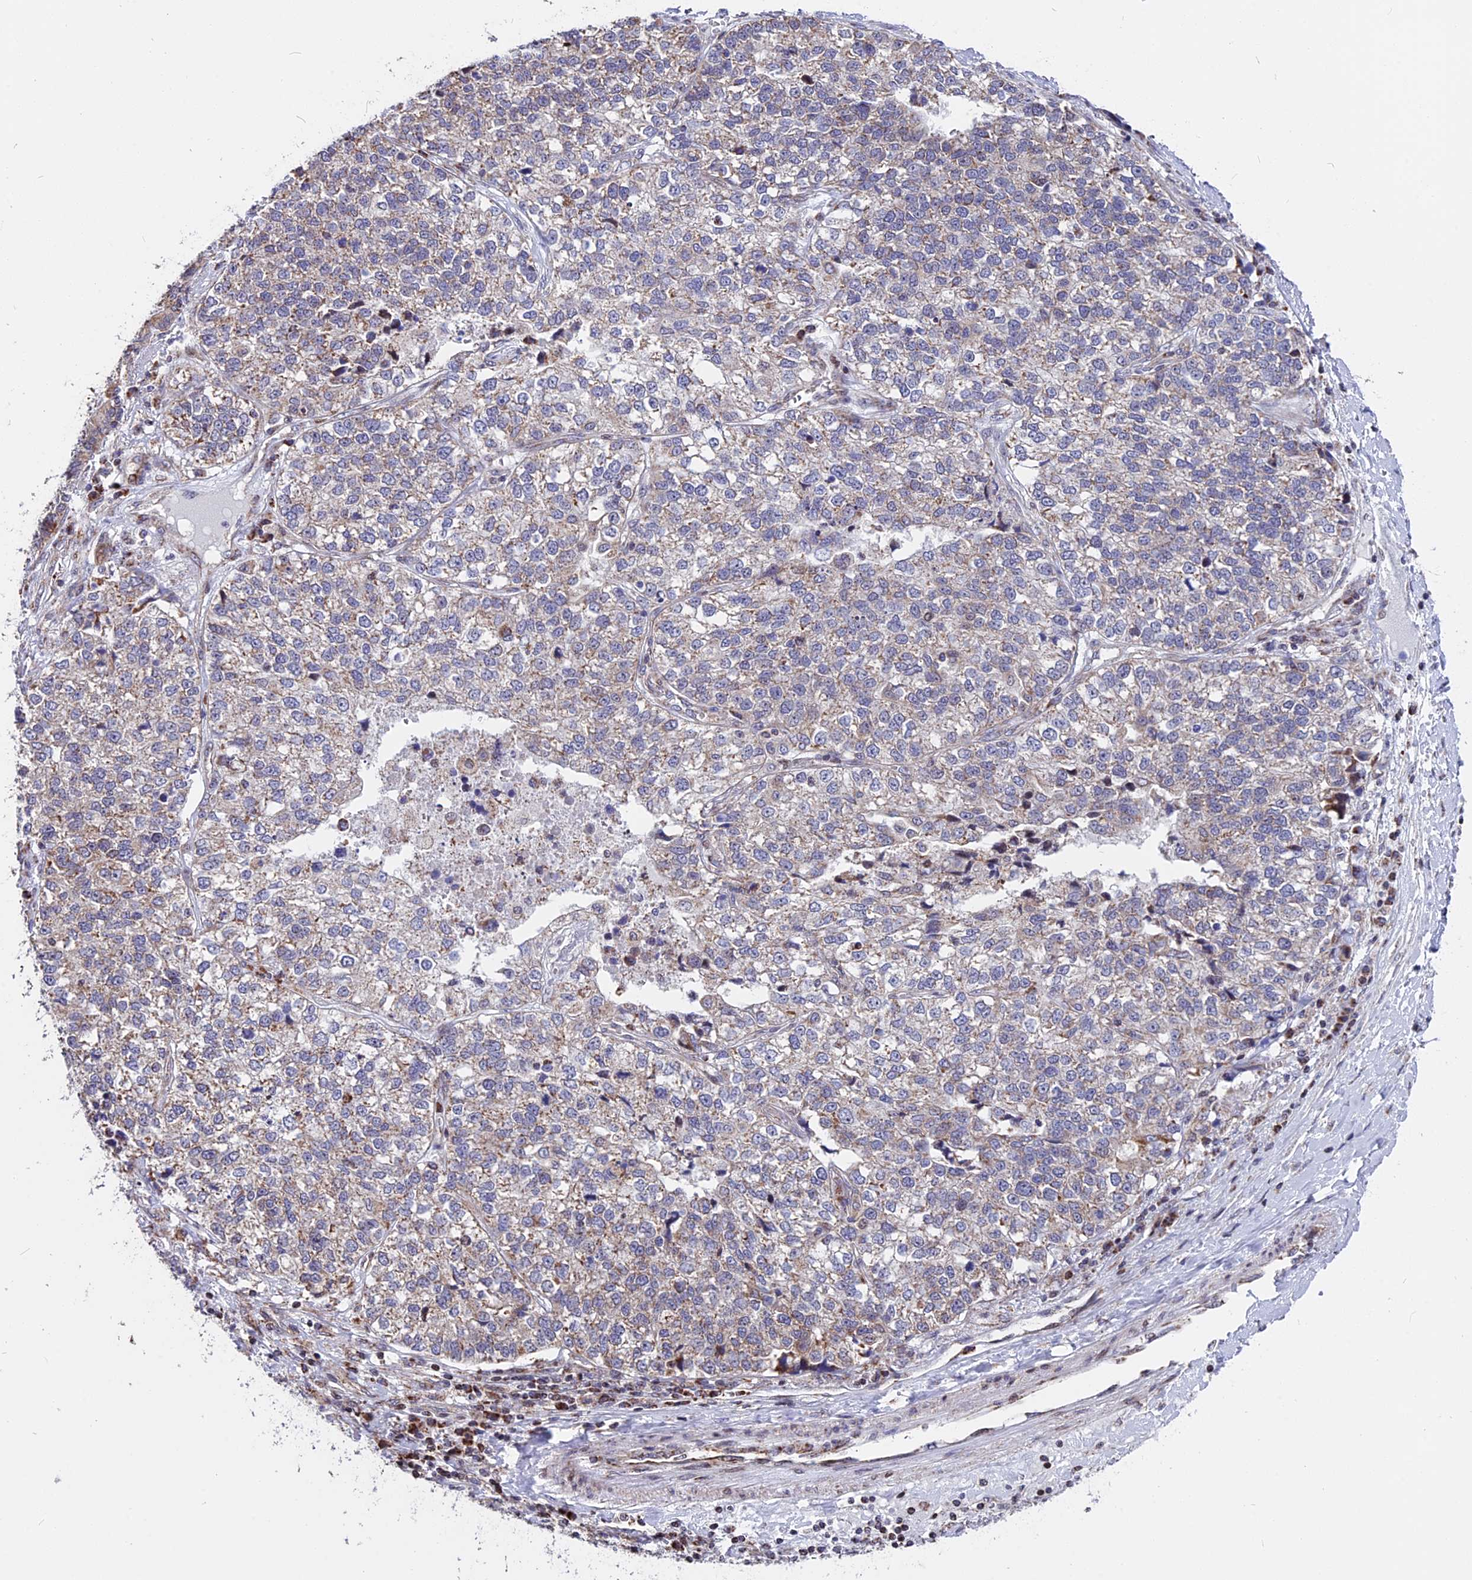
{"staining": {"intensity": "weak", "quantity": ">75%", "location": "cytoplasmic/membranous"}, "tissue": "lung cancer", "cell_type": "Tumor cells", "image_type": "cancer", "snomed": [{"axis": "morphology", "description": "Adenocarcinoma, NOS"}, {"axis": "topography", "description": "Lung"}], "caption": "Immunohistochemistry (IHC) micrograph of human lung adenocarcinoma stained for a protein (brown), which demonstrates low levels of weak cytoplasmic/membranous expression in about >75% of tumor cells.", "gene": "FAM174C", "patient": {"sex": "male", "age": 49}}